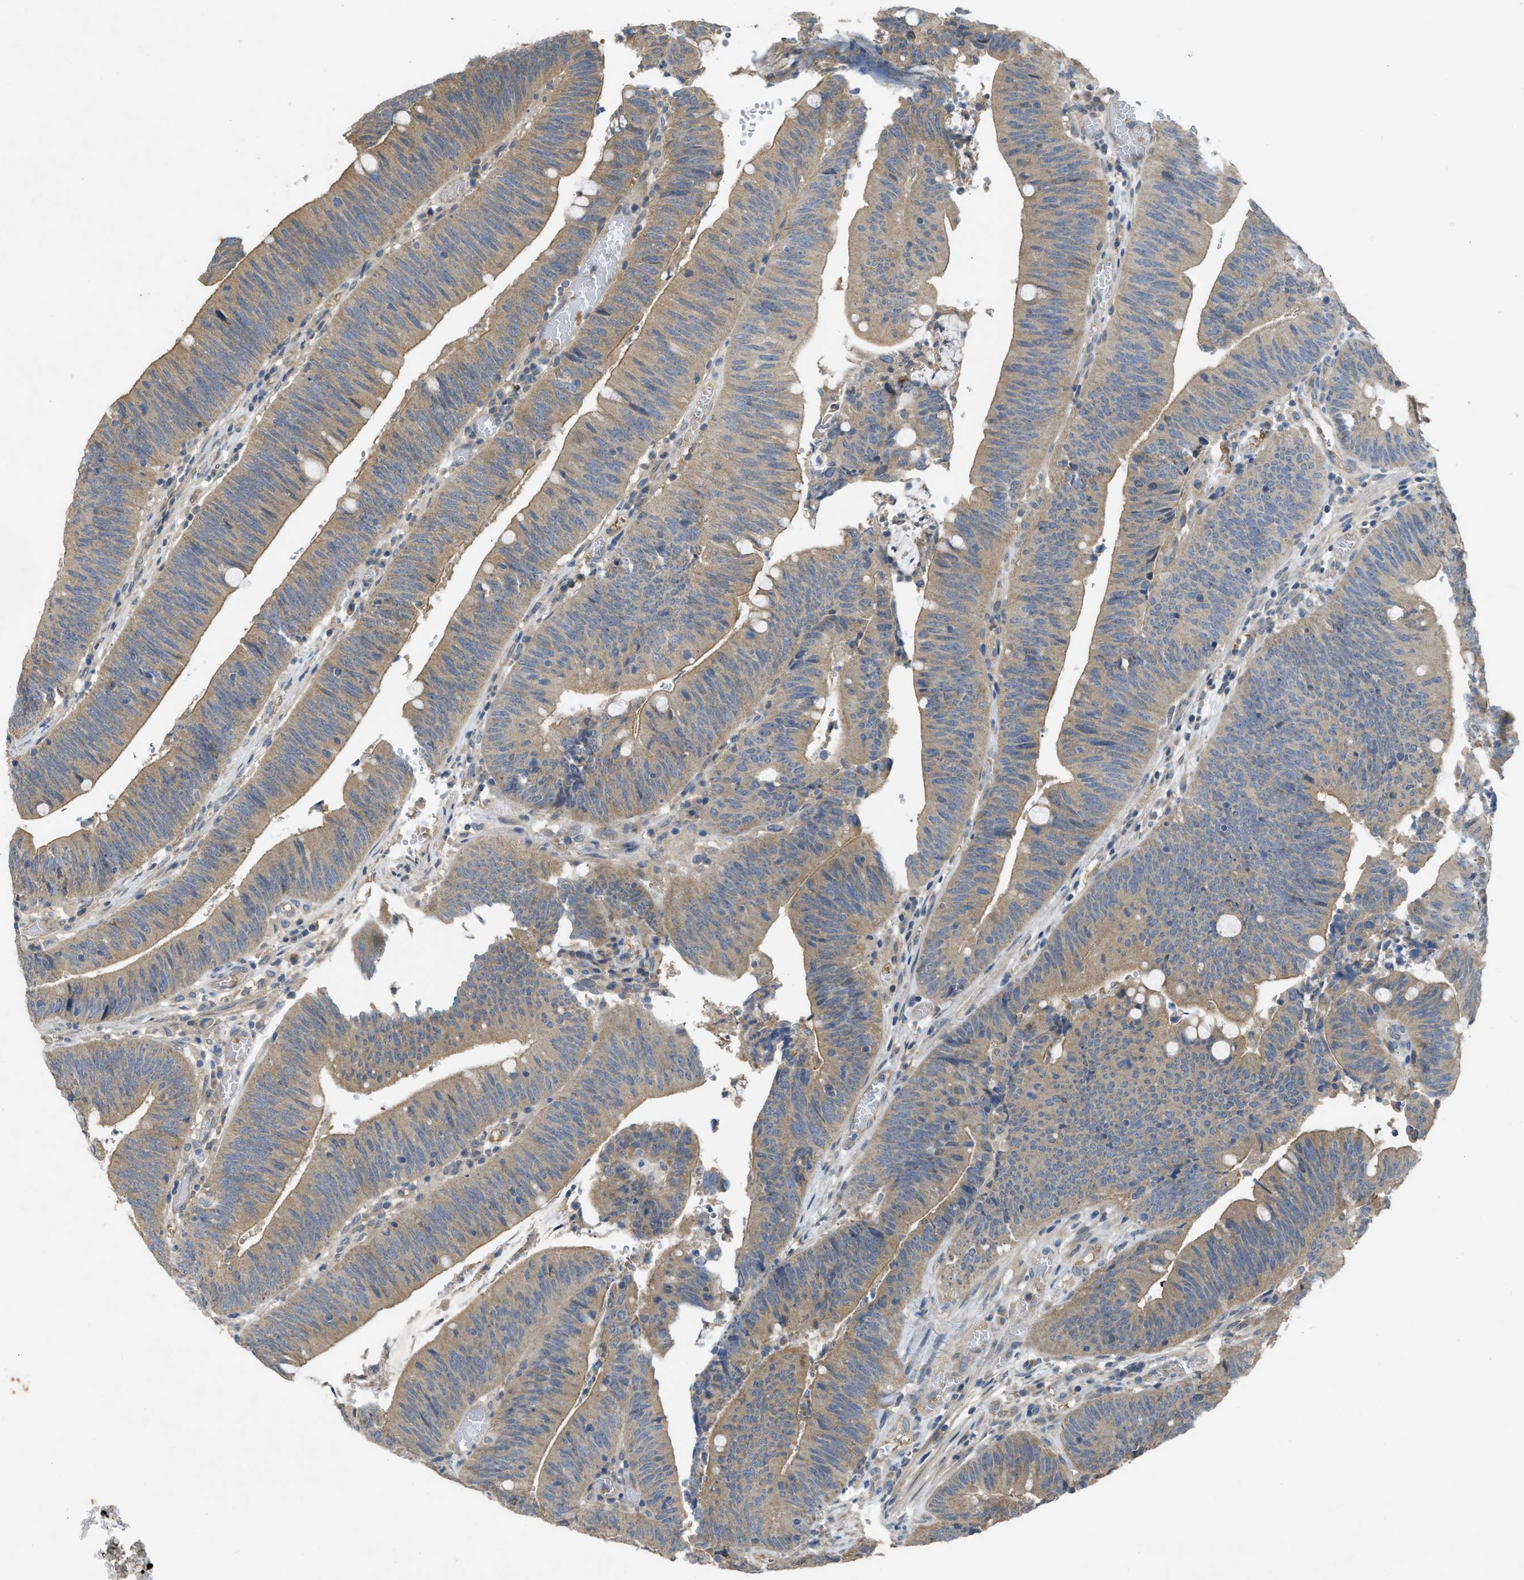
{"staining": {"intensity": "moderate", "quantity": ">75%", "location": "cytoplasmic/membranous"}, "tissue": "colorectal cancer", "cell_type": "Tumor cells", "image_type": "cancer", "snomed": [{"axis": "morphology", "description": "Normal tissue, NOS"}, {"axis": "morphology", "description": "Adenocarcinoma, NOS"}, {"axis": "topography", "description": "Rectum"}], "caption": "Immunohistochemical staining of colorectal adenocarcinoma shows medium levels of moderate cytoplasmic/membranous protein expression in approximately >75% of tumor cells. (brown staining indicates protein expression, while blue staining denotes nuclei).", "gene": "PPP3CA", "patient": {"sex": "female", "age": 66}}